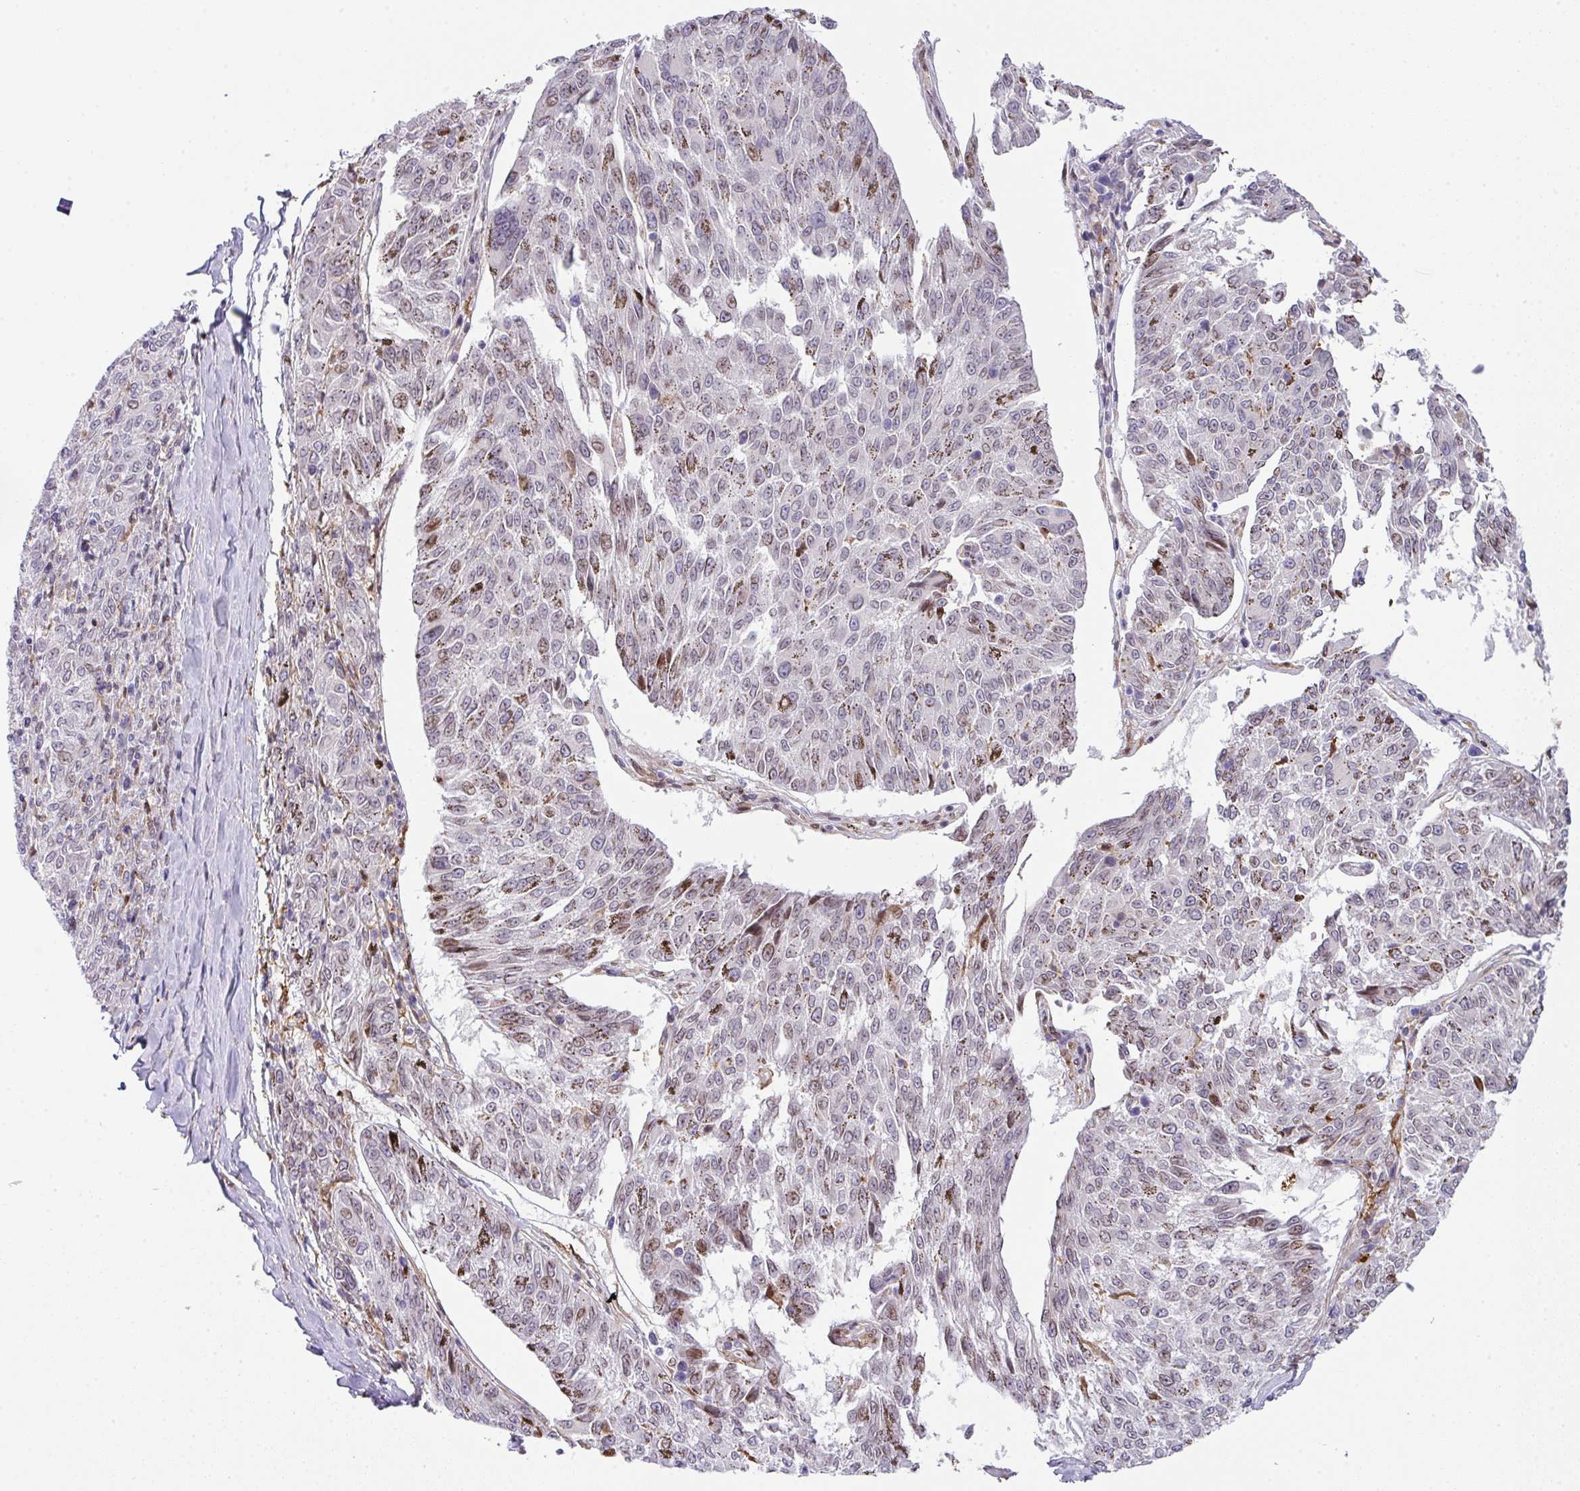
{"staining": {"intensity": "moderate", "quantity": "<25%", "location": "cytoplasmic/membranous,nuclear"}, "tissue": "melanoma", "cell_type": "Tumor cells", "image_type": "cancer", "snomed": [{"axis": "morphology", "description": "Malignant melanoma, NOS"}, {"axis": "topography", "description": "Skin"}], "caption": "An immunohistochemistry photomicrograph of tumor tissue is shown. Protein staining in brown highlights moderate cytoplasmic/membranous and nuclear positivity in malignant melanoma within tumor cells.", "gene": "PLK1", "patient": {"sex": "female", "age": 72}}